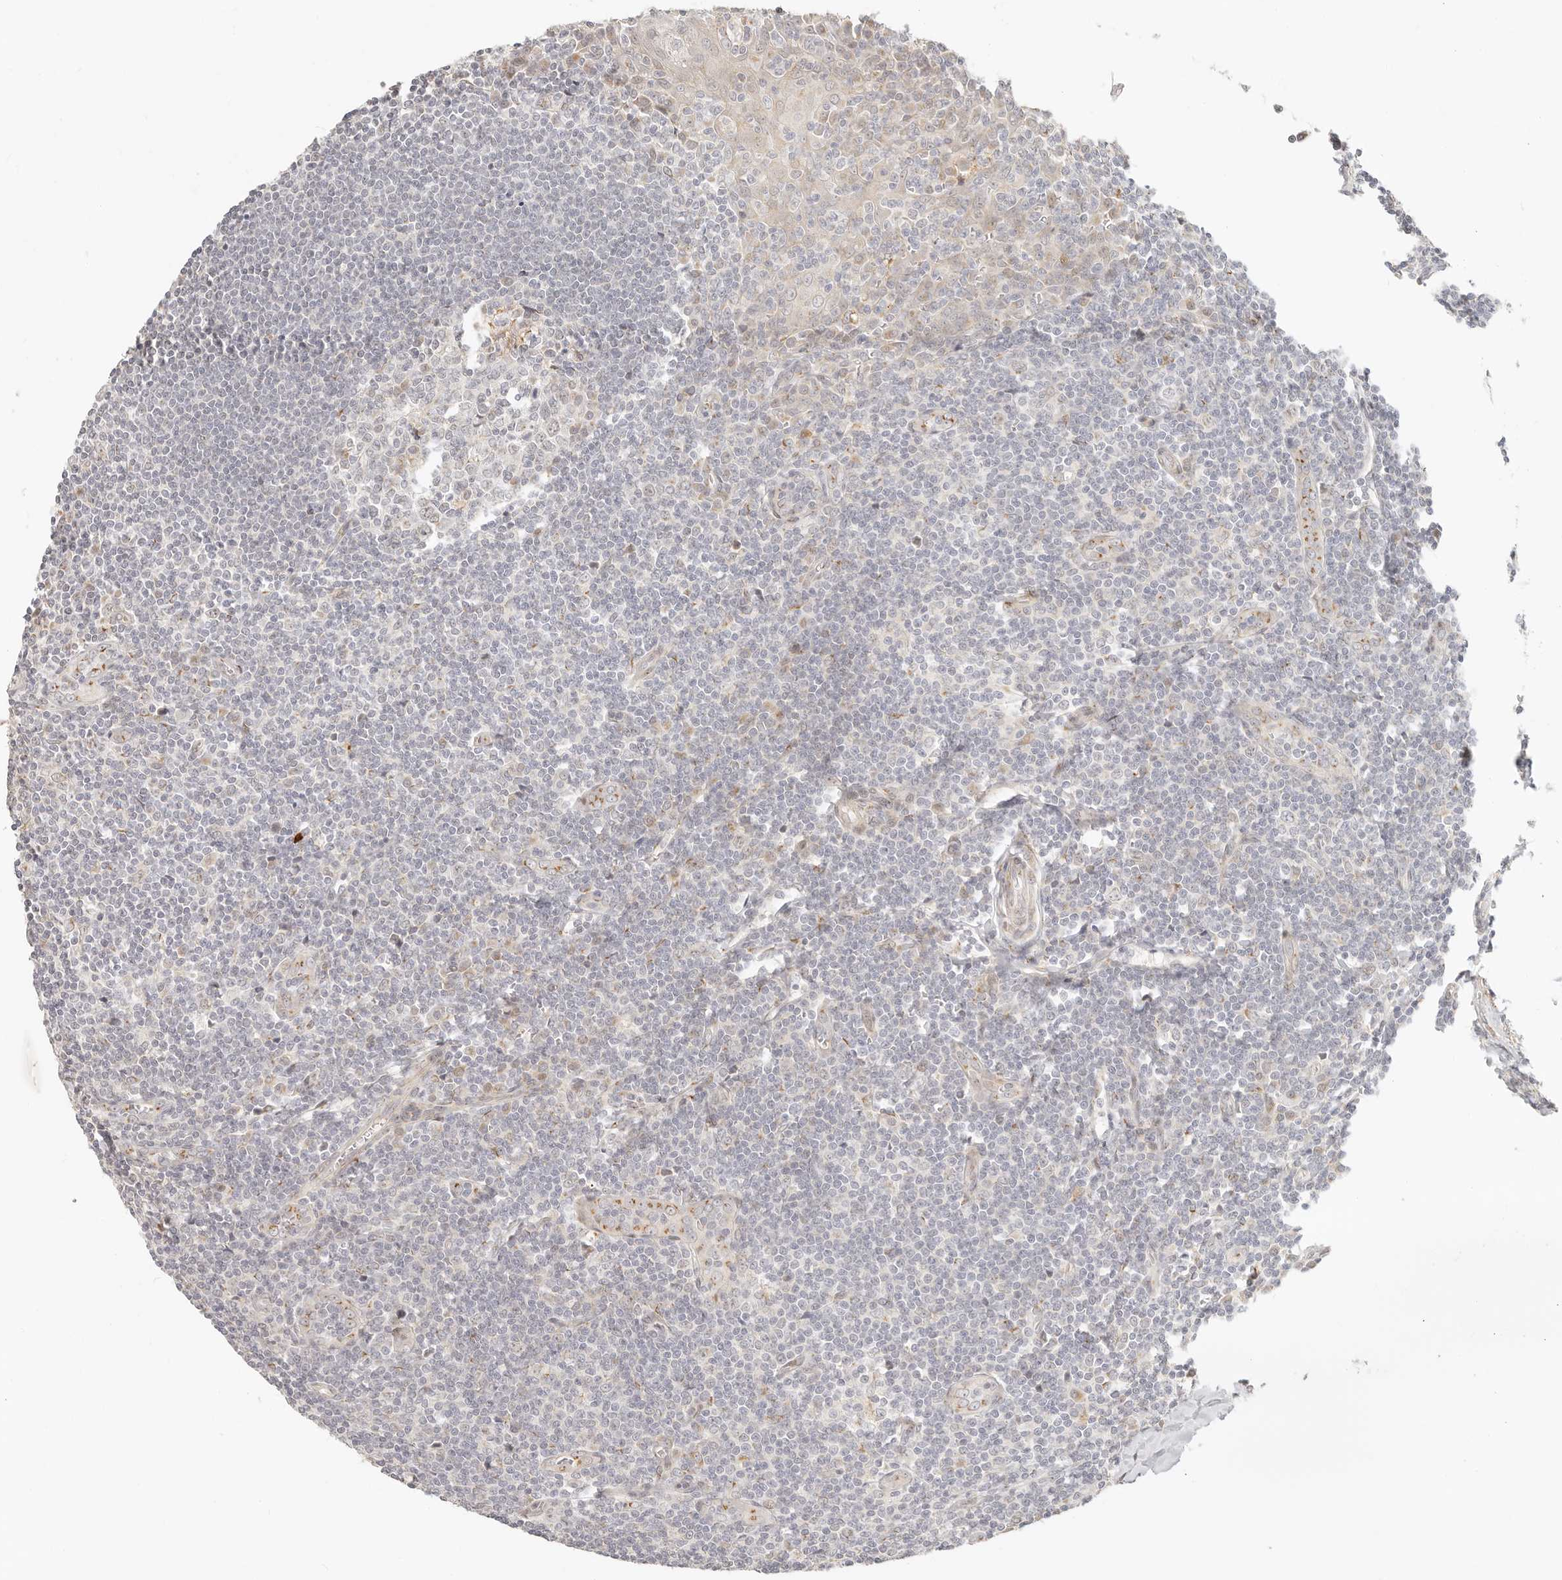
{"staining": {"intensity": "weak", "quantity": "25%-75%", "location": "cytoplasmic/membranous"}, "tissue": "tonsil", "cell_type": "Germinal center cells", "image_type": "normal", "snomed": [{"axis": "morphology", "description": "Normal tissue, NOS"}, {"axis": "topography", "description": "Tonsil"}], "caption": "There is low levels of weak cytoplasmic/membranous staining in germinal center cells of normal tonsil, as demonstrated by immunohistochemical staining (brown color).", "gene": "FAM20B", "patient": {"sex": "male", "age": 27}}